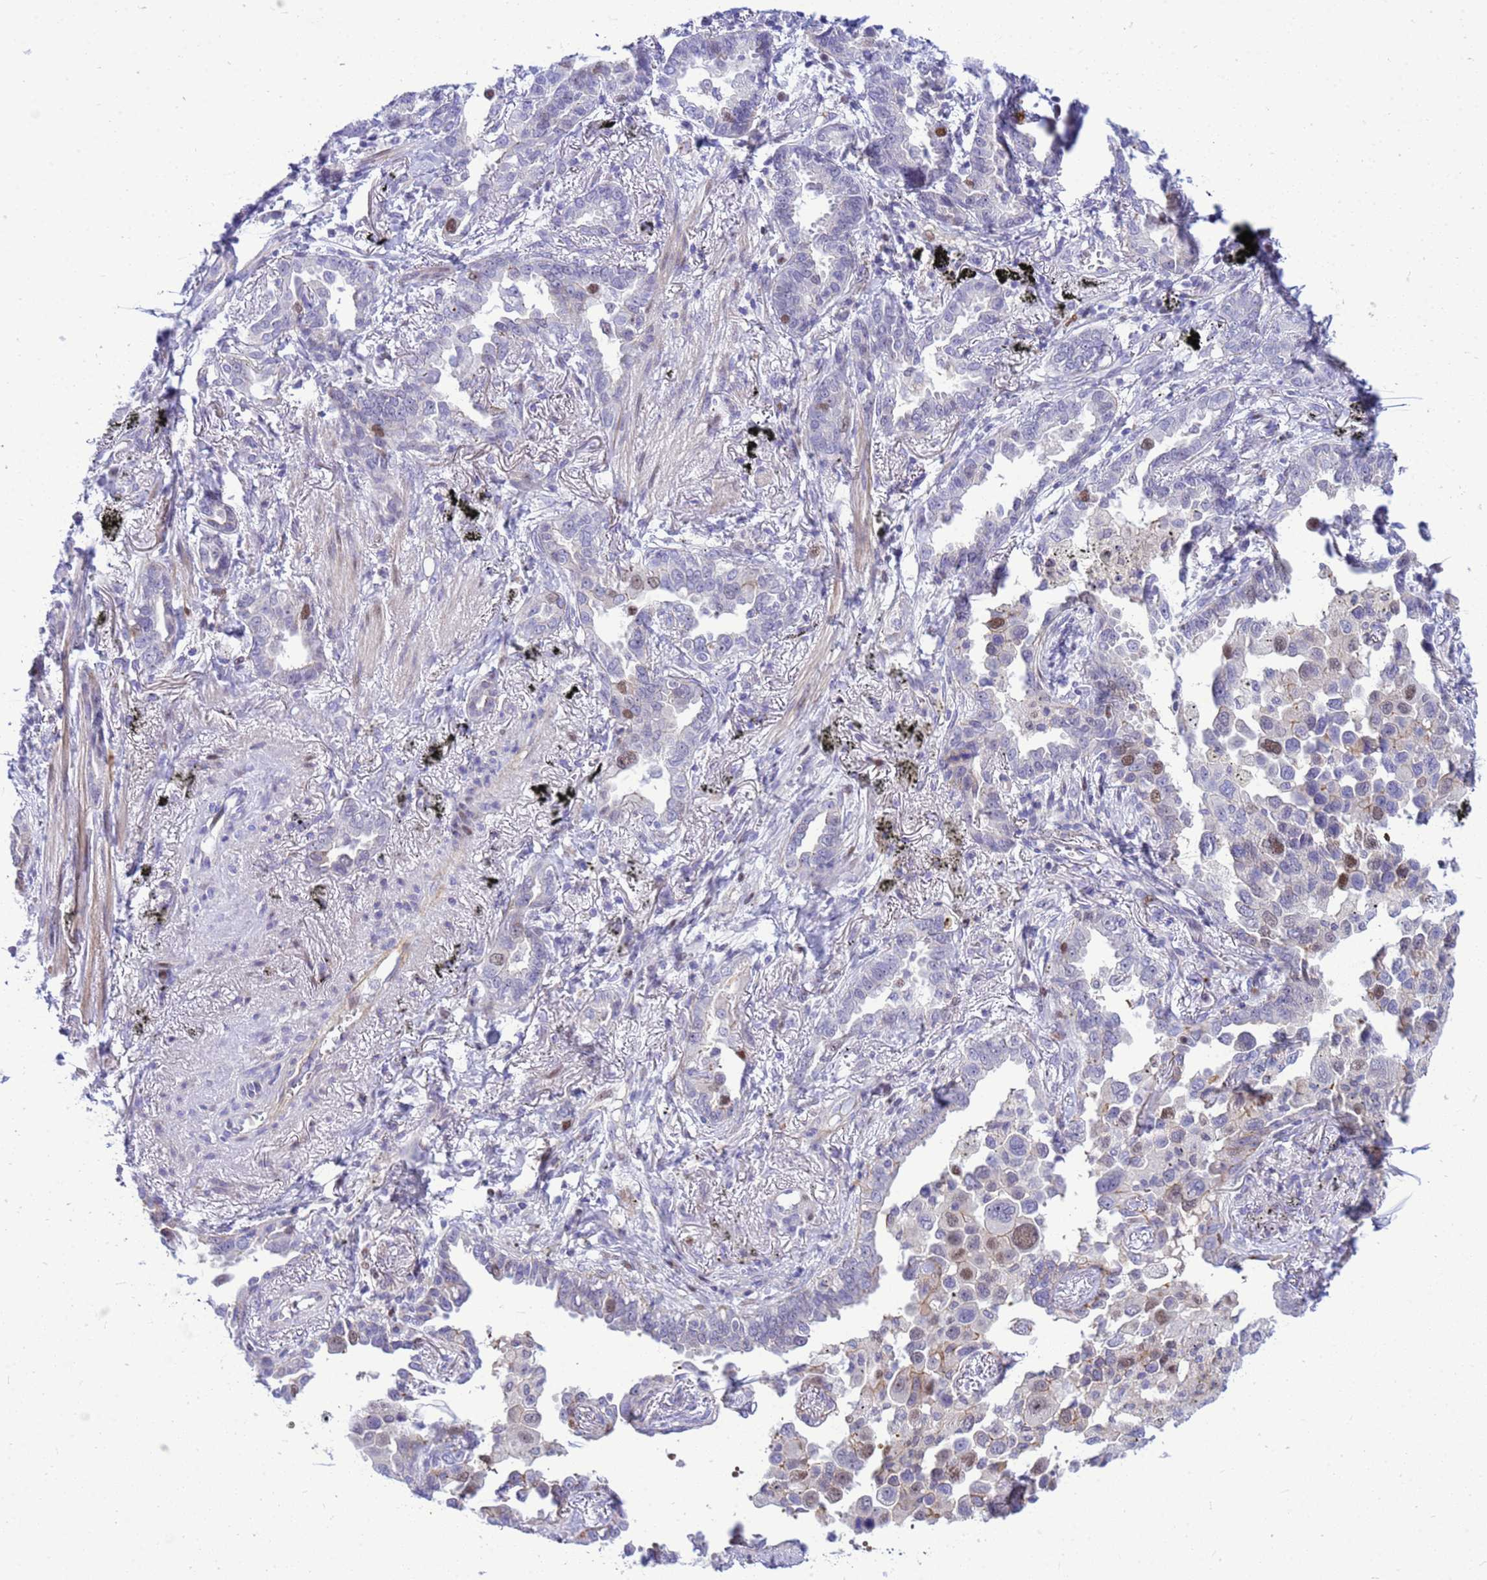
{"staining": {"intensity": "moderate", "quantity": "<25%", "location": "nuclear"}, "tissue": "lung cancer", "cell_type": "Tumor cells", "image_type": "cancer", "snomed": [{"axis": "morphology", "description": "Adenocarcinoma, NOS"}, {"axis": "topography", "description": "Lung"}], "caption": "Immunohistochemical staining of lung cancer exhibits low levels of moderate nuclear positivity in approximately <25% of tumor cells. (DAB IHC with brightfield microscopy, high magnification).", "gene": "ADAMTS7", "patient": {"sex": "male", "age": 67}}